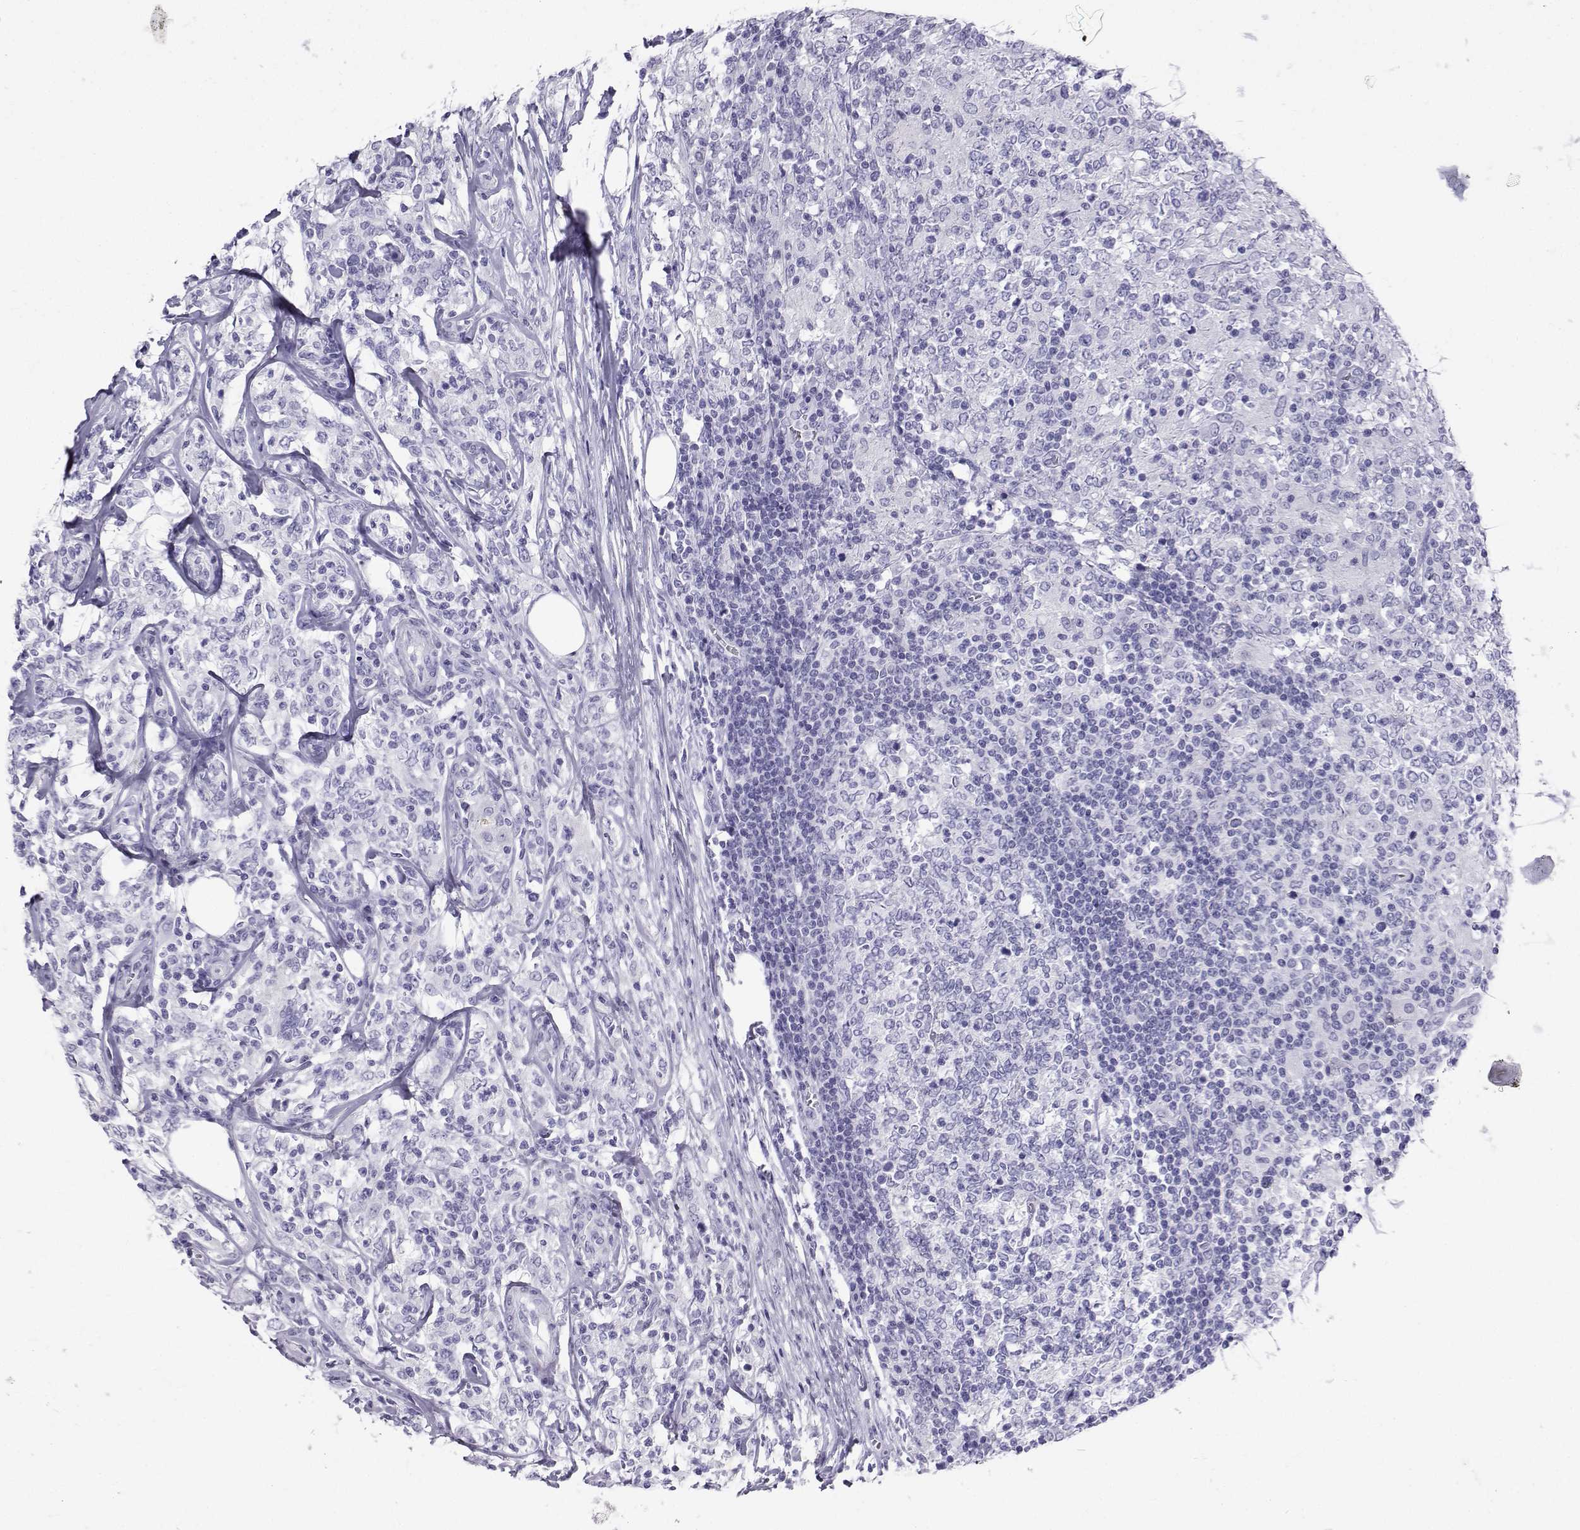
{"staining": {"intensity": "negative", "quantity": "none", "location": "none"}, "tissue": "lymphoma", "cell_type": "Tumor cells", "image_type": "cancer", "snomed": [{"axis": "morphology", "description": "Malignant lymphoma, non-Hodgkin's type, High grade"}, {"axis": "topography", "description": "Lymph node"}], "caption": "This photomicrograph is of lymphoma stained with immunohistochemistry to label a protein in brown with the nuclei are counter-stained blue. There is no staining in tumor cells. (Immunohistochemistry, brightfield microscopy, high magnification).", "gene": "NEFL", "patient": {"sex": "female", "age": 84}}